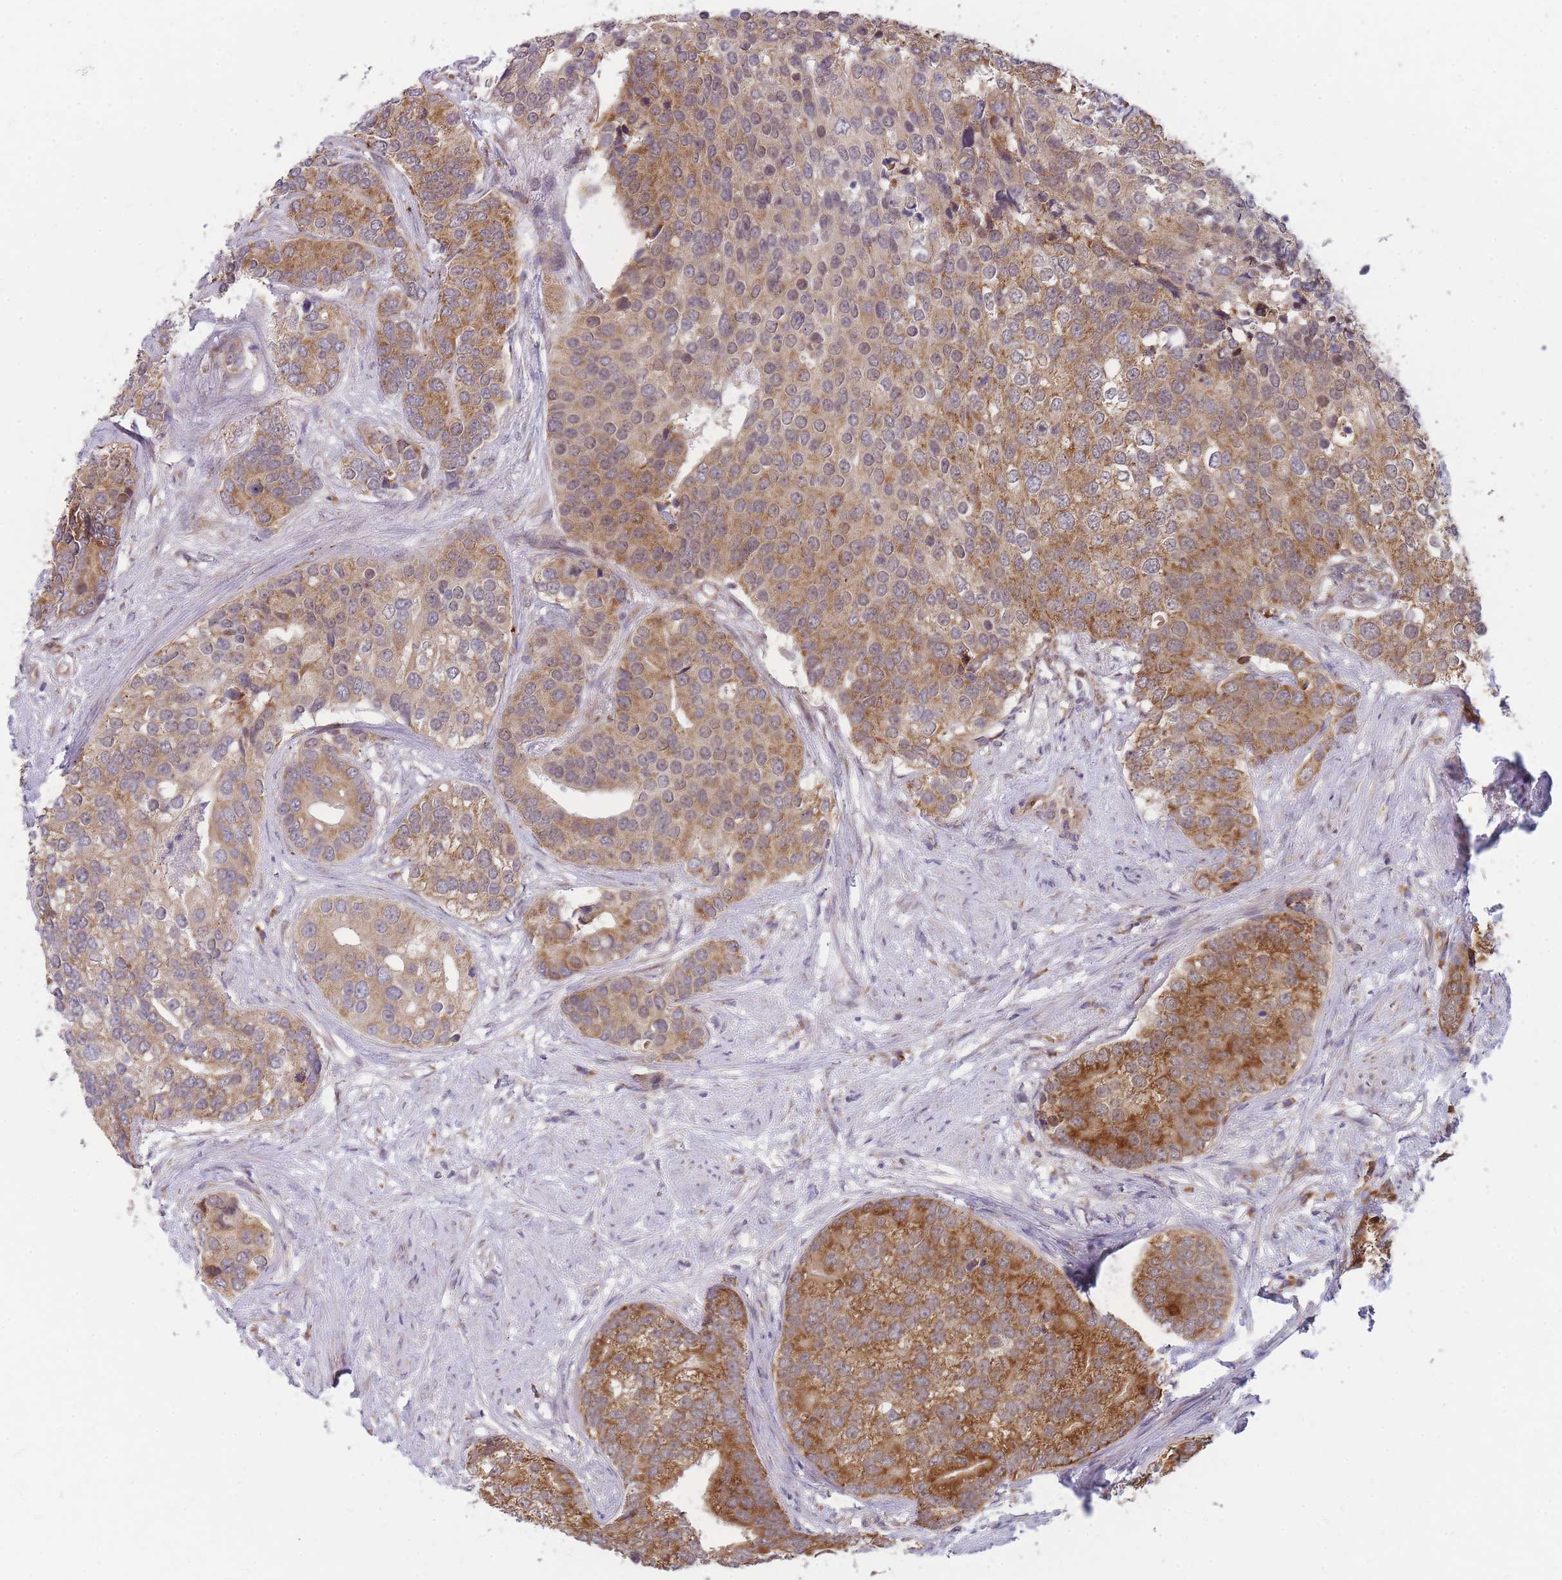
{"staining": {"intensity": "moderate", "quantity": ">75%", "location": "cytoplasmic/membranous"}, "tissue": "prostate cancer", "cell_type": "Tumor cells", "image_type": "cancer", "snomed": [{"axis": "morphology", "description": "Adenocarcinoma, High grade"}, {"axis": "topography", "description": "Prostate"}], "caption": "This photomicrograph shows immunohistochemistry (IHC) staining of prostate cancer, with medium moderate cytoplasmic/membranous positivity in about >75% of tumor cells.", "gene": "MRPL23", "patient": {"sex": "male", "age": 62}}